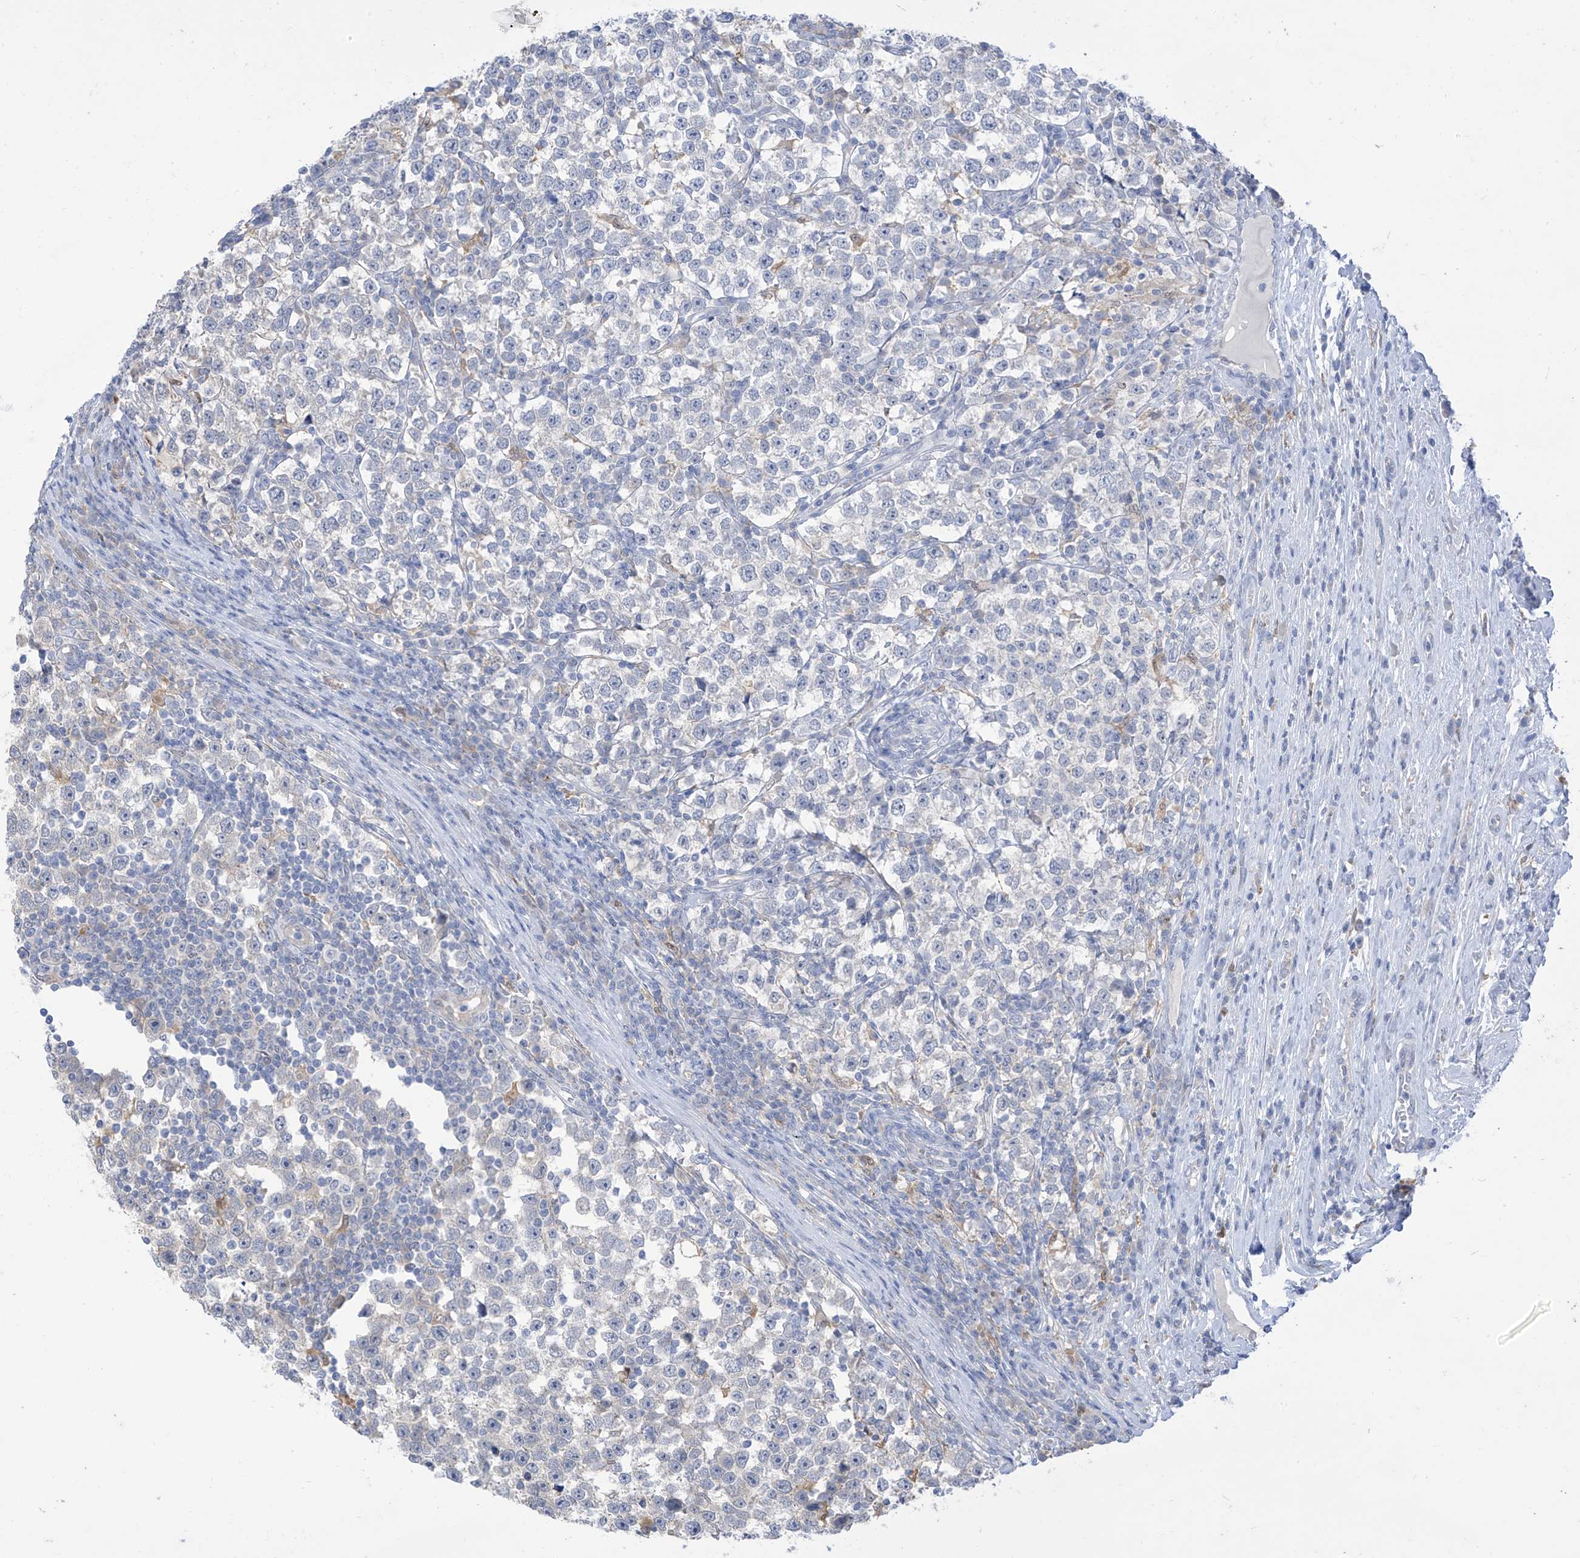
{"staining": {"intensity": "negative", "quantity": "none", "location": "none"}, "tissue": "testis cancer", "cell_type": "Tumor cells", "image_type": "cancer", "snomed": [{"axis": "morphology", "description": "Normal tissue, NOS"}, {"axis": "morphology", "description": "Seminoma, NOS"}, {"axis": "topography", "description": "Testis"}], "caption": "This is an immunohistochemistry (IHC) histopathology image of human testis cancer (seminoma). There is no expression in tumor cells.", "gene": "IDH1", "patient": {"sex": "male", "age": 43}}